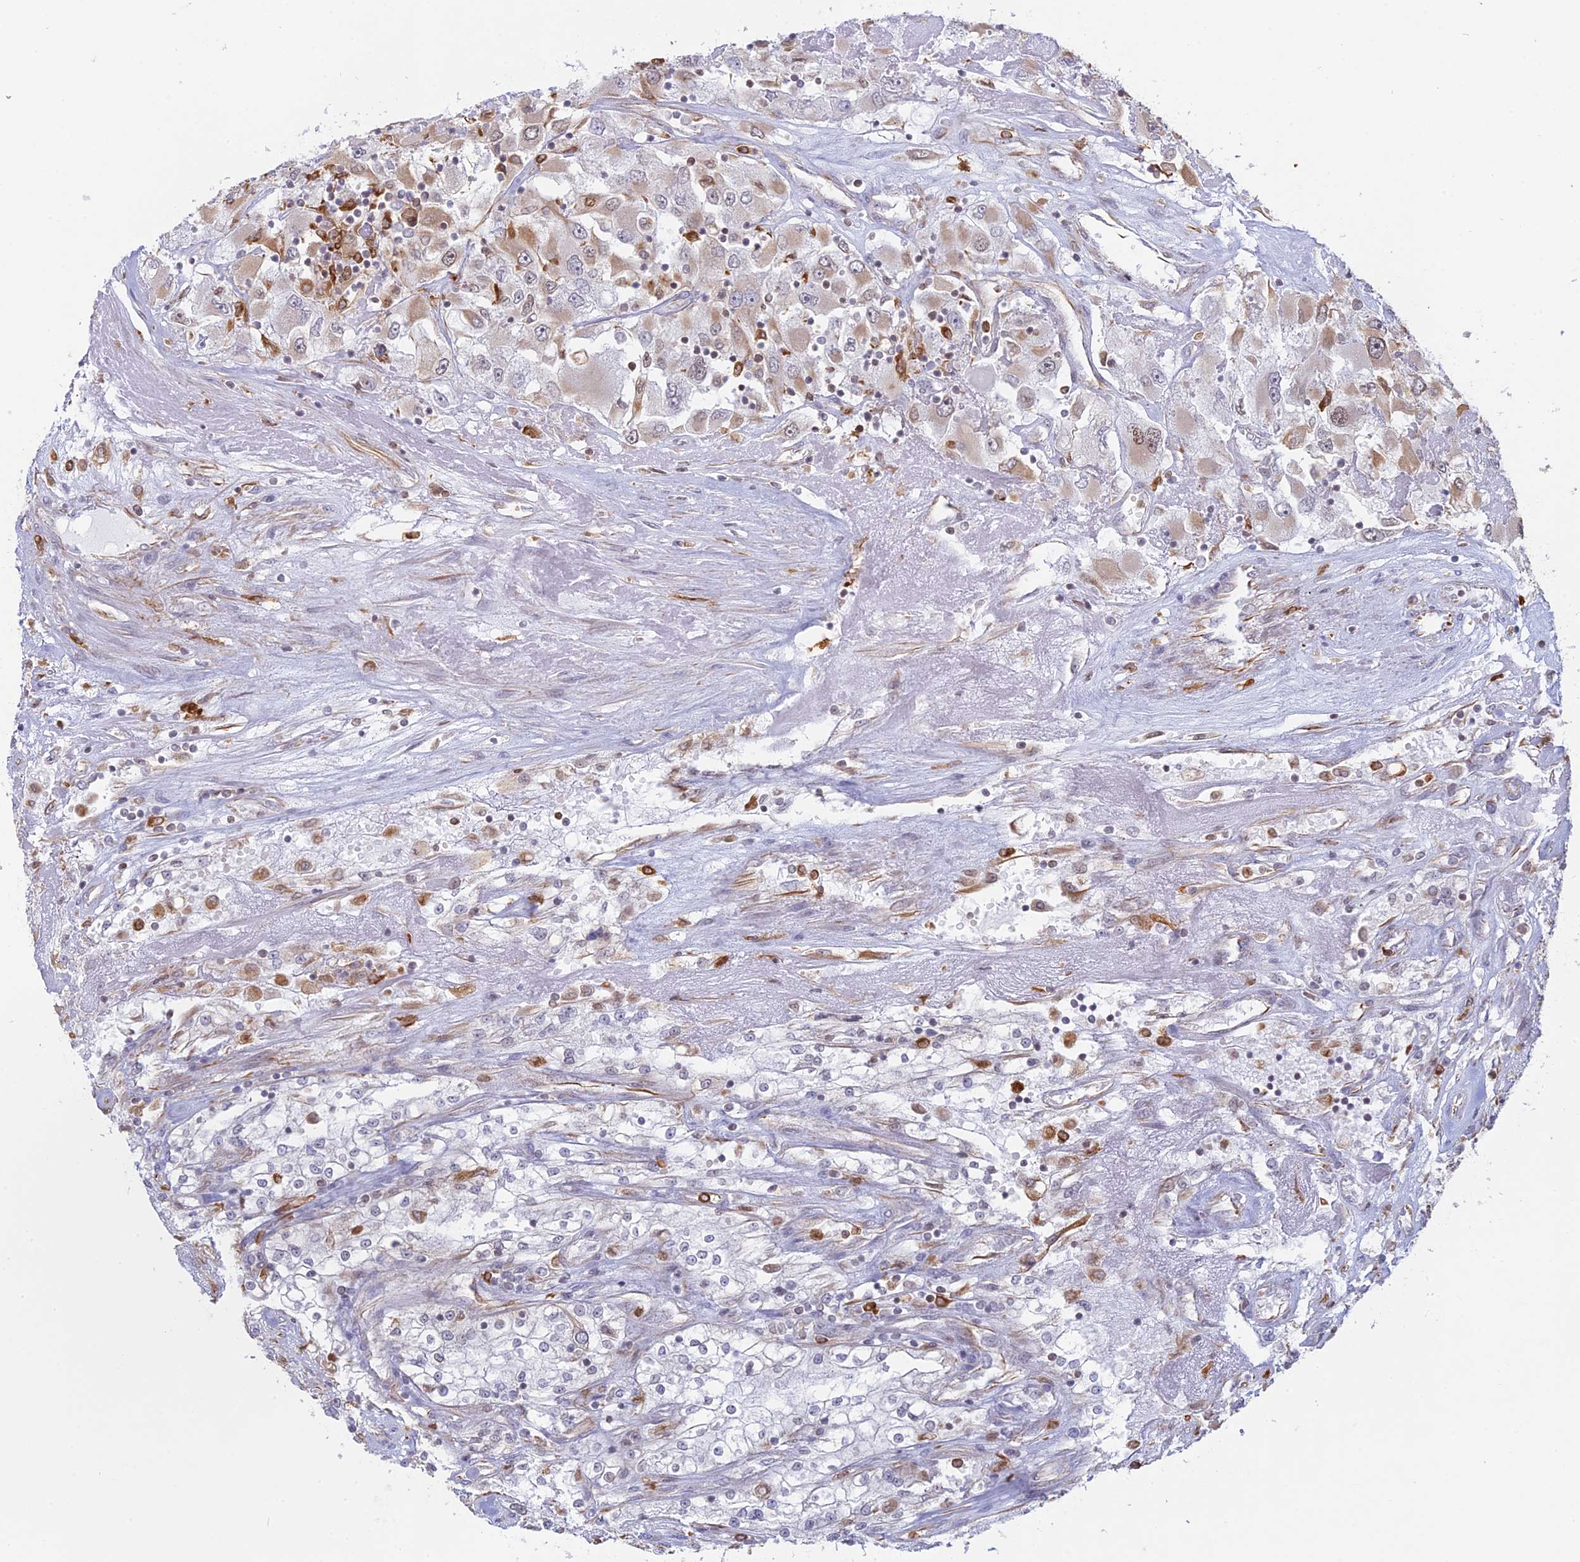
{"staining": {"intensity": "weak", "quantity": "<25%", "location": "nuclear"}, "tissue": "renal cancer", "cell_type": "Tumor cells", "image_type": "cancer", "snomed": [{"axis": "morphology", "description": "Adenocarcinoma, NOS"}, {"axis": "topography", "description": "Kidney"}], "caption": "Image shows no significant protein staining in tumor cells of renal cancer. The staining is performed using DAB (3,3'-diaminobenzidine) brown chromogen with nuclei counter-stained in using hematoxylin.", "gene": "APOBR", "patient": {"sex": "female", "age": 52}}